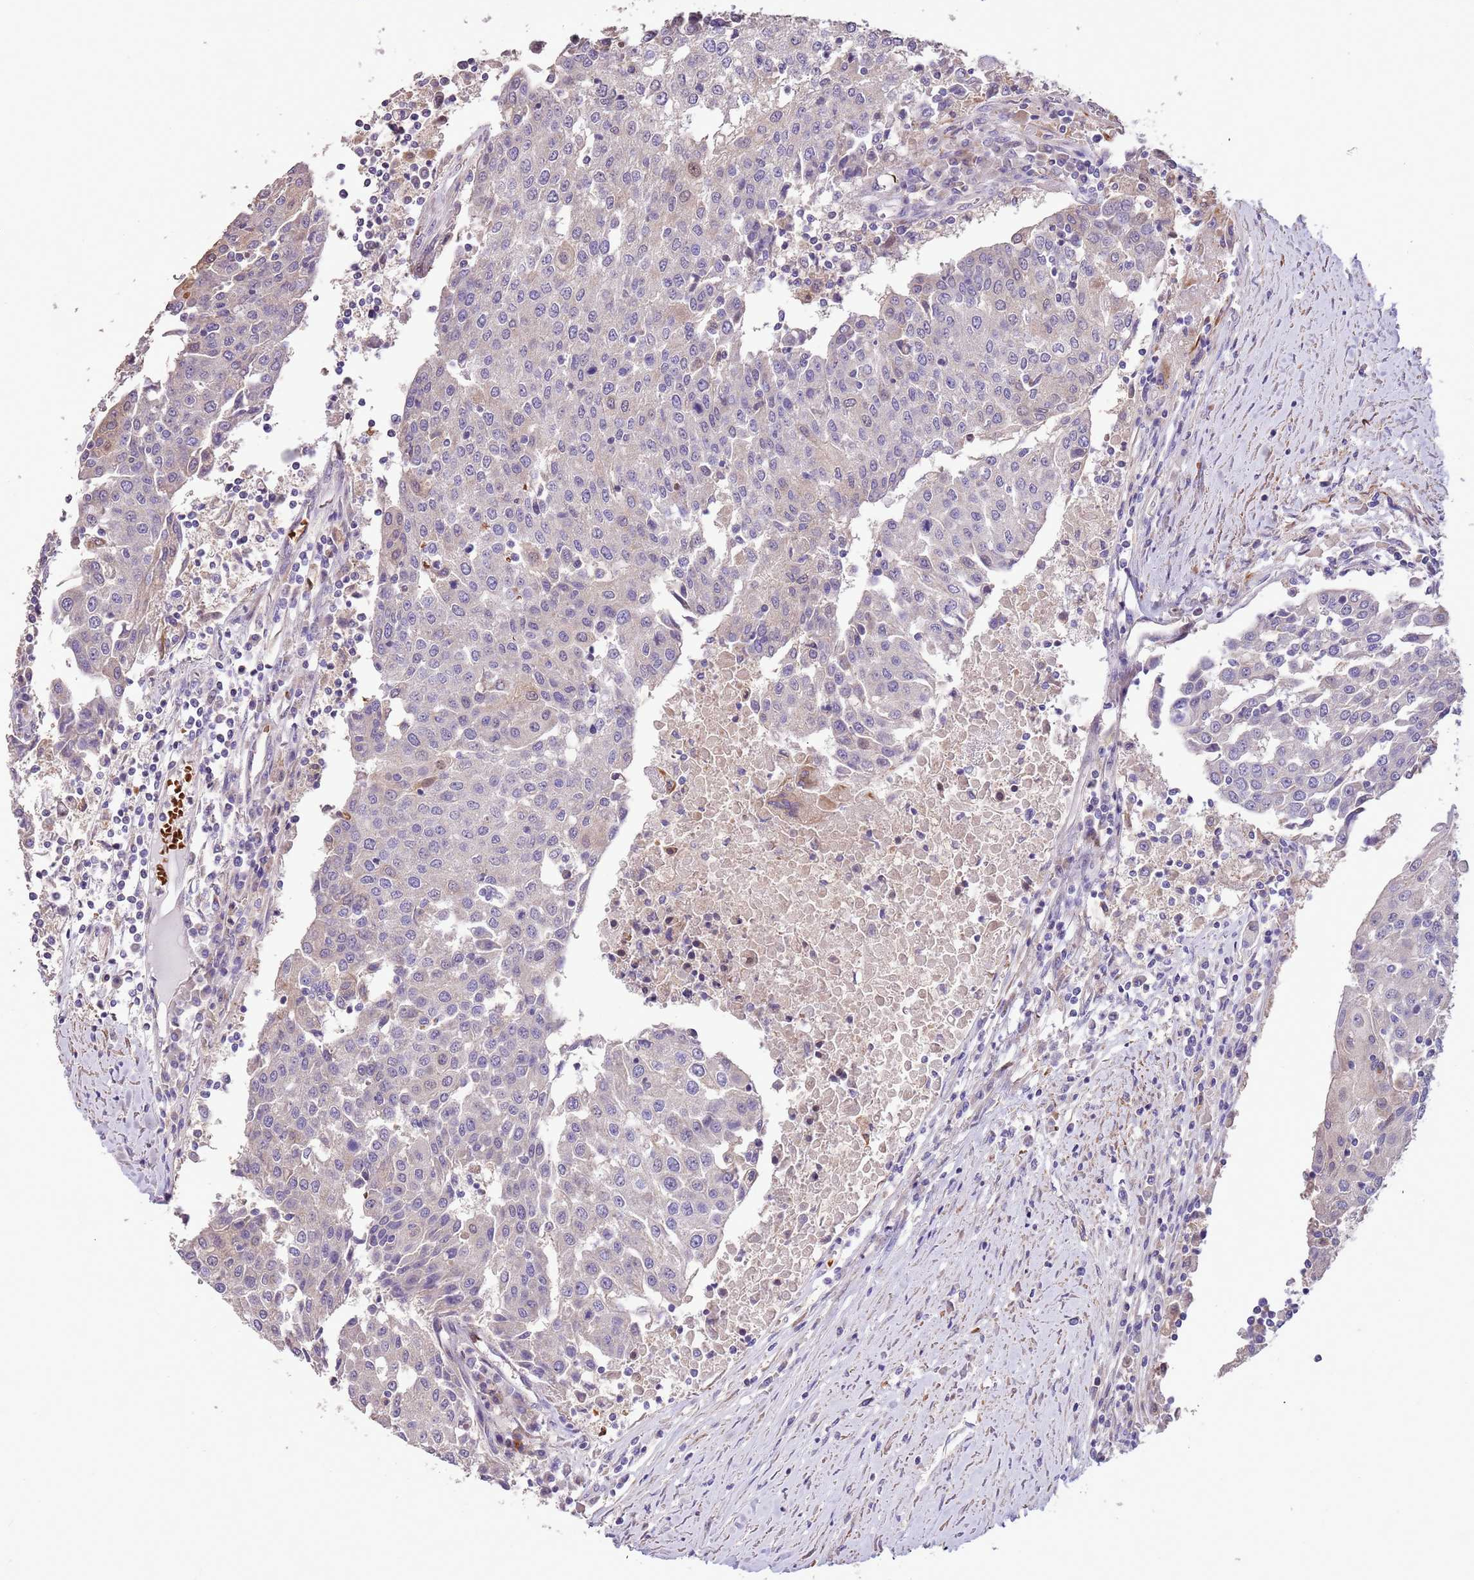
{"staining": {"intensity": "negative", "quantity": "none", "location": "none"}, "tissue": "urothelial cancer", "cell_type": "Tumor cells", "image_type": "cancer", "snomed": [{"axis": "morphology", "description": "Urothelial carcinoma, High grade"}, {"axis": "topography", "description": "Urinary bladder"}], "caption": "IHC histopathology image of human urothelial cancer stained for a protein (brown), which exhibits no expression in tumor cells.", "gene": "PIGA", "patient": {"sex": "female", "age": 85}}